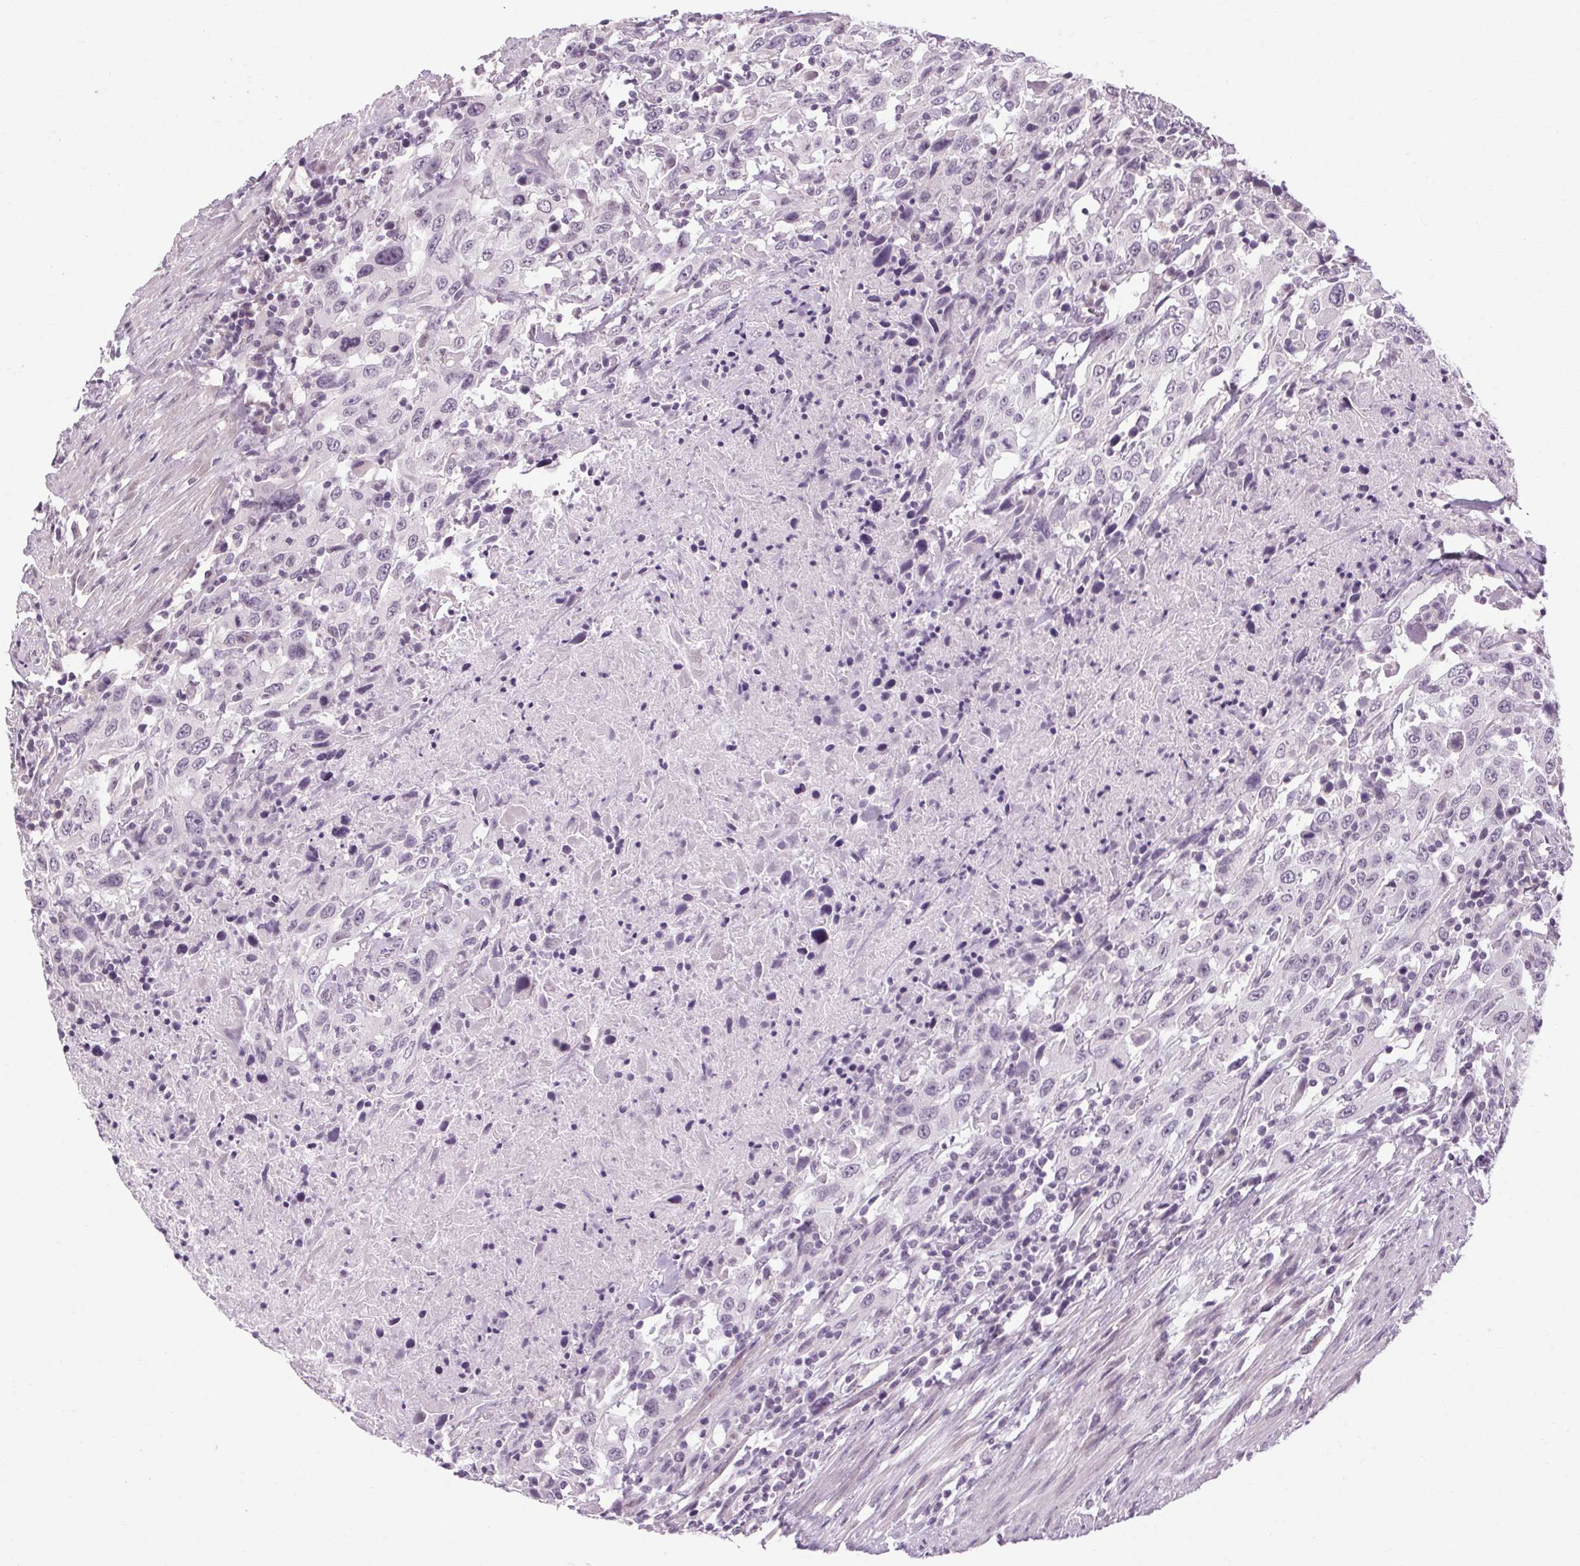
{"staining": {"intensity": "negative", "quantity": "none", "location": "none"}, "tissue": "urothelial cancer", "cell_type": "Tumor cells", "image_type": "cancer", "snomed": [{"axis": "morphology", "description": "Urothelial carcinoma, High grade"}, {"axis": "topography", "description": "Urinary bladder"}], "caption": "IHC histopathology image of urothelial cancer stained for a protein (brown), which displays no positivity in tumor cells.", "gene": "KLHL40", "patient": {"sex": "male", "age": 61}}